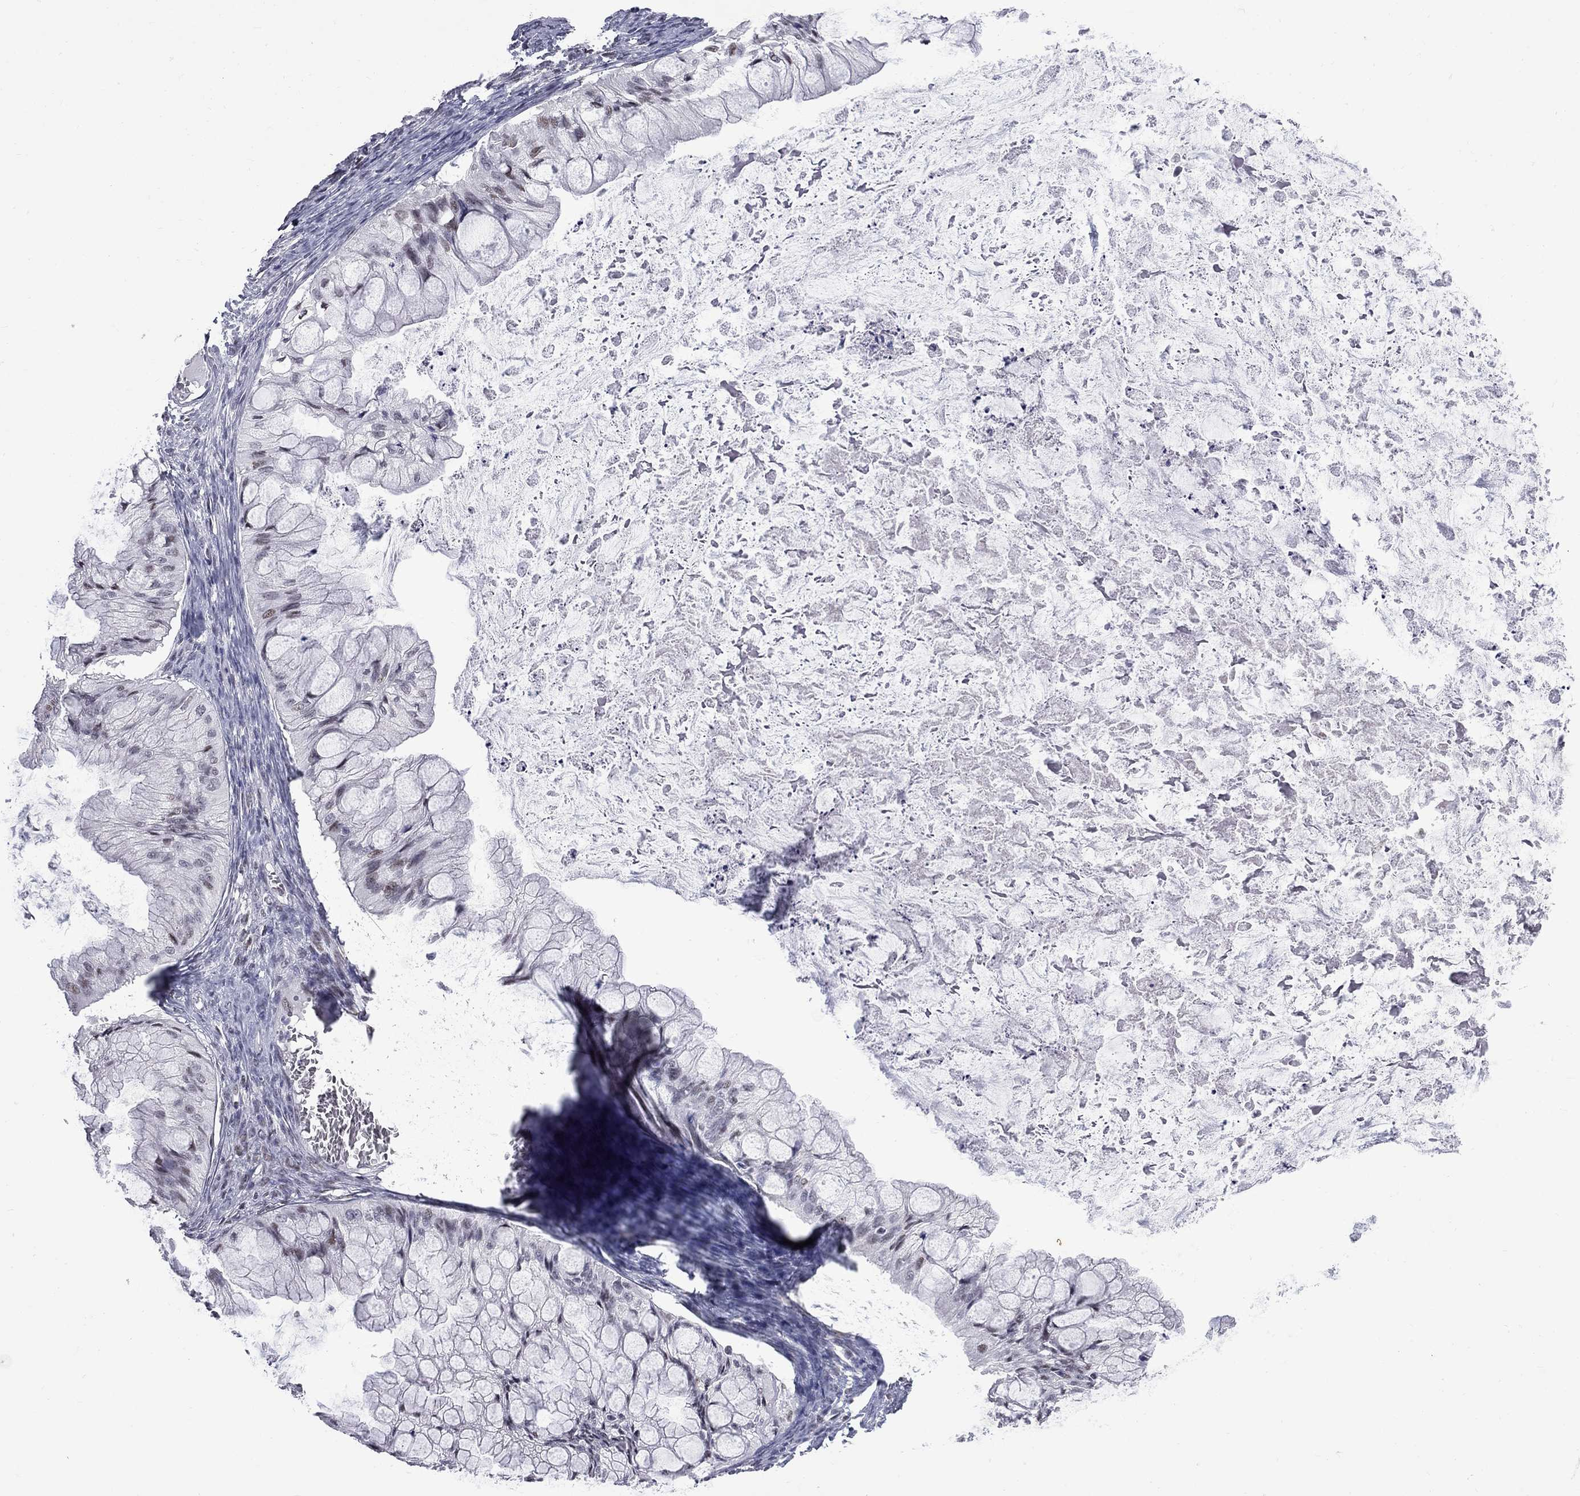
{"staining": {"intensity": "weak", "quantity": "25%-75%", "location": "nuclear"}, "tissue": "ovarian cancer", "cell_type": "Tumor cells", "image_type": "cancer", "snomed": [{"axis": "morphology", "description": "Cystadenocarcinoma, mucinous, NOS"}, {"axis": "topography", "description": "Ovary"}], "caption": "Immunohistochemical staining of human ovarian cancer displays weak nuclear protein expression in approximately 25%-75% of tumor cells.", "gene": "ZNF154", "patient": {"sex": "female", "age": 57}}